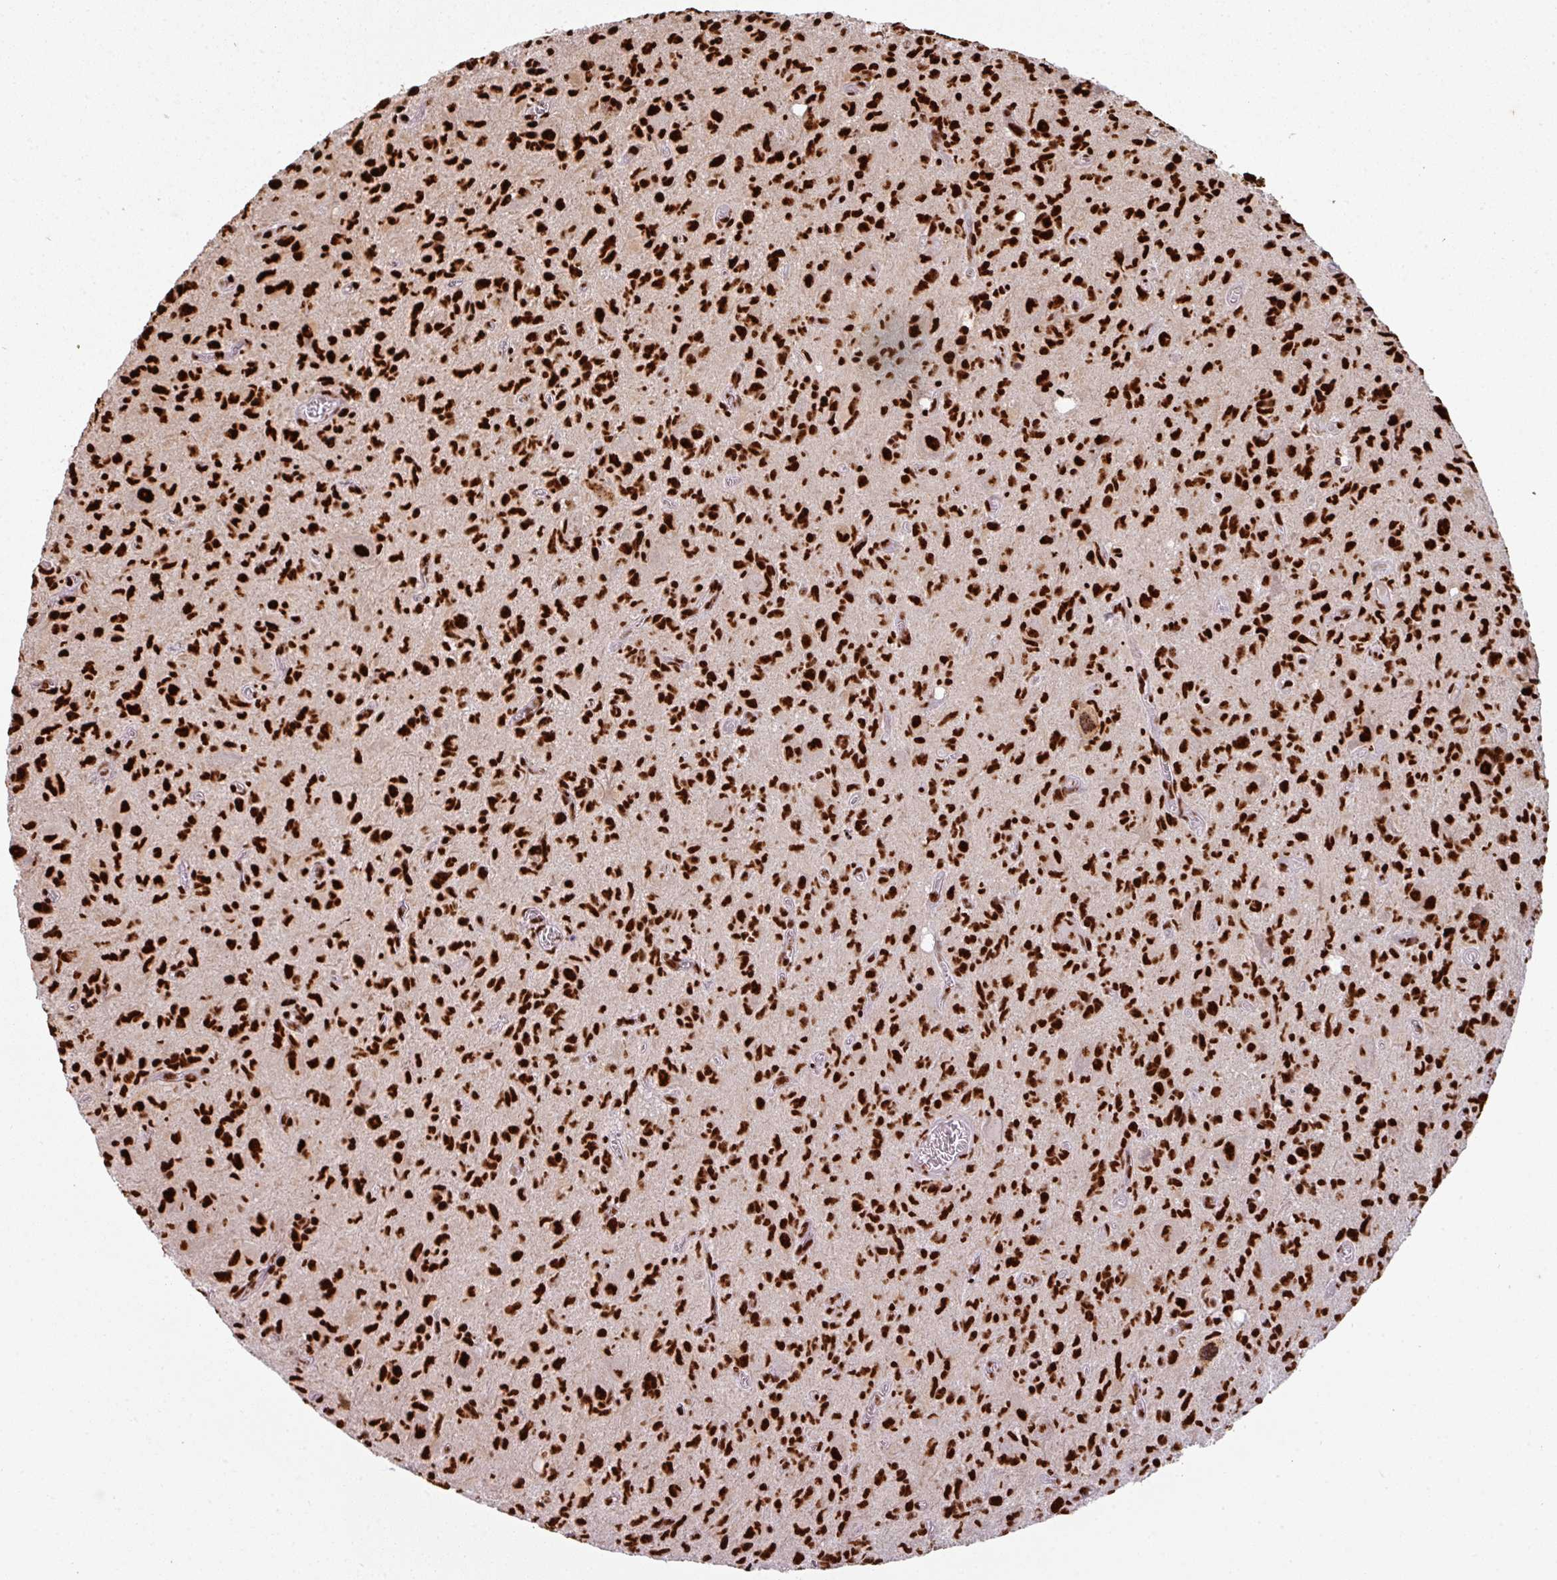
{"staining": {"intensity": "strong", "quantity": ">75%", "location": "nuclear"}, "tissue": "glioma", "cell_type": "Tumor cells", "image_type": "cancer", "snomed": [{"axis": "morphology", "description": "Glioma, malignant, High grade"}, {"axis": "topography", "description": "Brain"}], "caption": "Strong nuclear staining for a protein is identified in about >75% of tumor cells of glioma using immunohistochemistry (IHC).", "gene": "SIK3", "patient": {"sex": "male", "age": 76}}